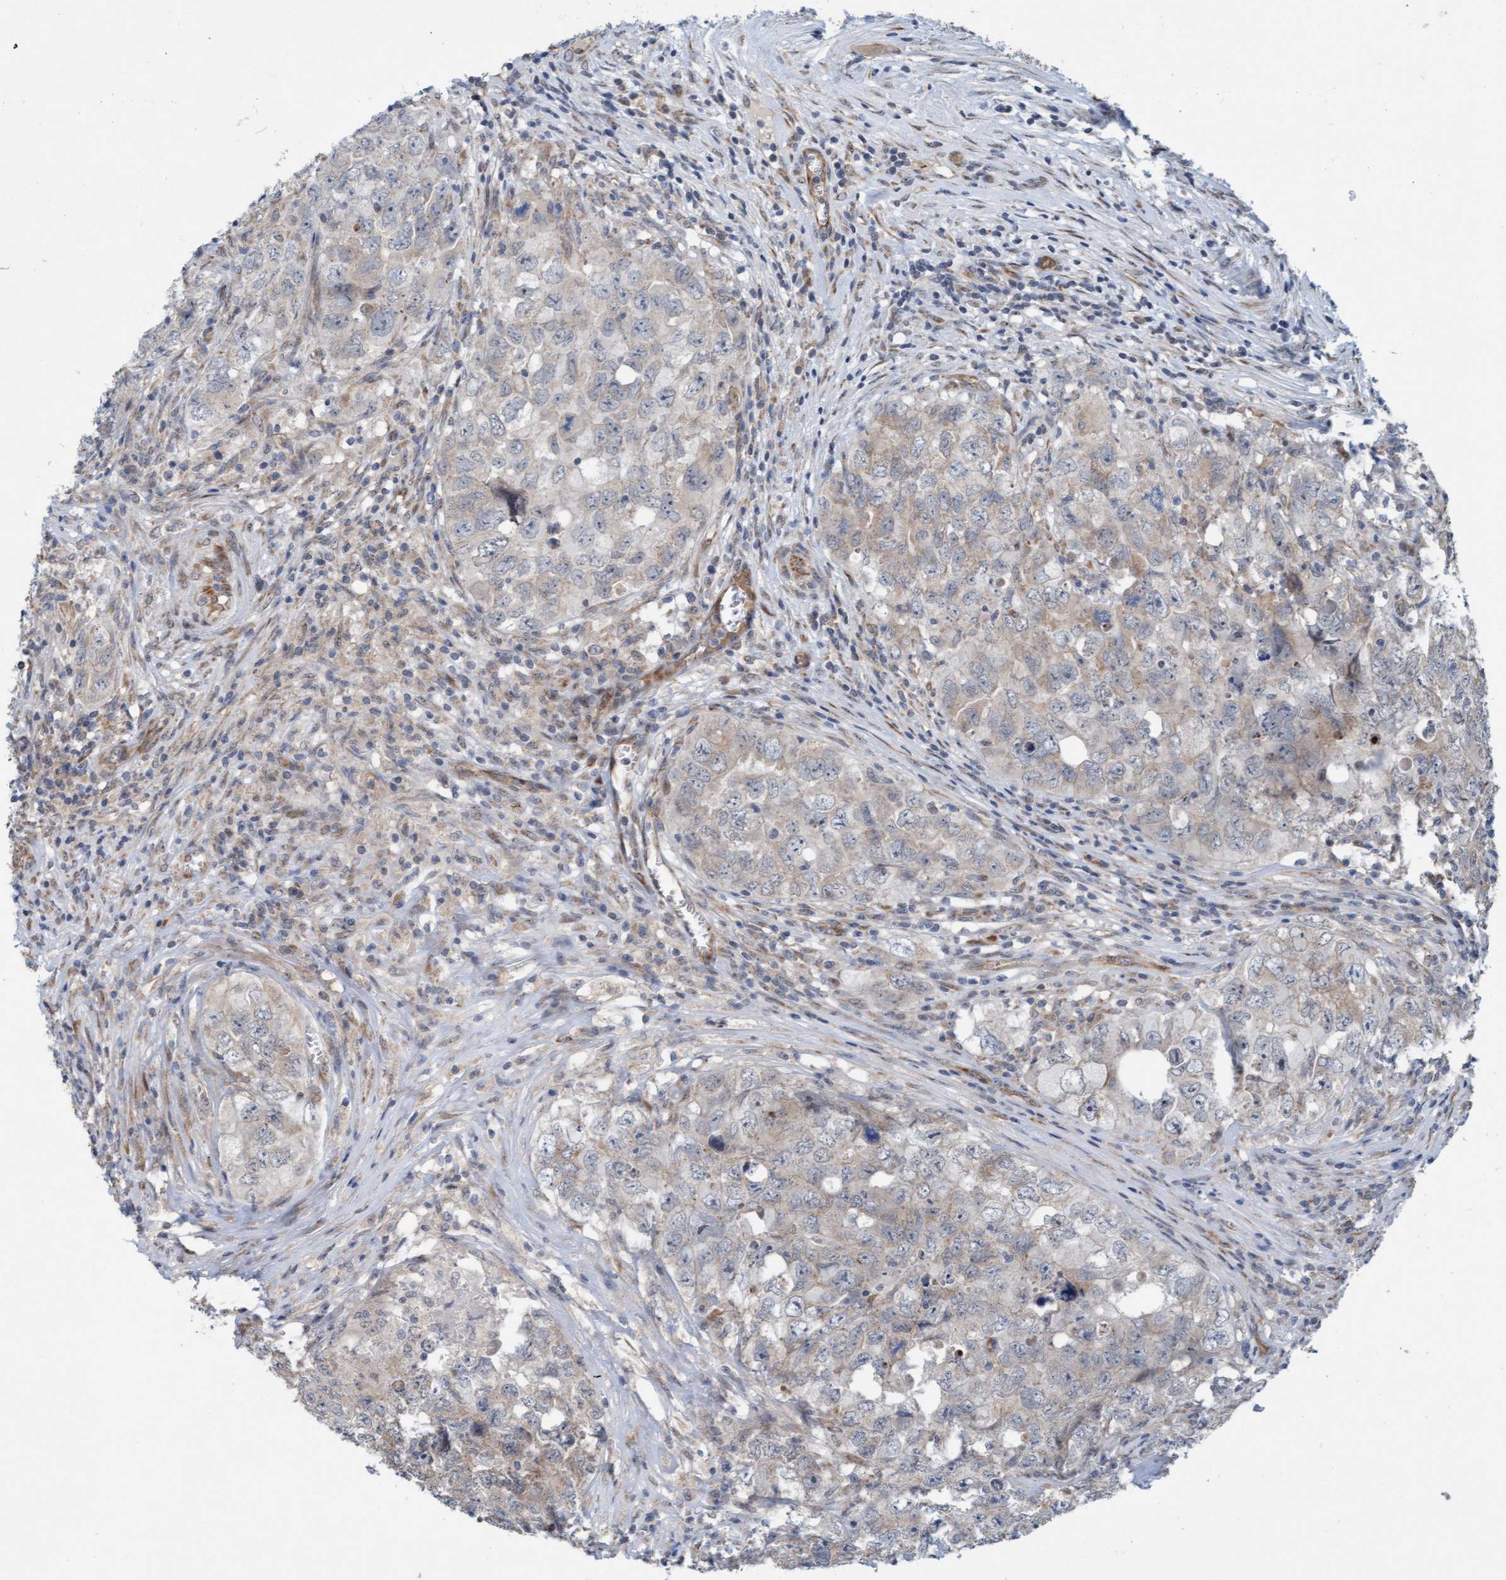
{"staining": {"intensity": "weak", "quantity": "<25%", "location": "cytoplasmic/membranous"}, "tissue": "testis cancer", "cell_type": "Tumor cells", "image_type": "cancer", "snomed": [{"axis": "morphology", "description": "Seminoma, NOS"}, {"axis": "morphology", "description": "Carcinoma, Embryonal, NOS"}, {"axis": "topography", "description": "Testis"}], "caption": "Testis cancer (seminoma) was stained to show a protein in brown. There is no significant positivity in tumor cells.", "gene": "ZNF566", "patient": {"sex": "male", "age": 43}}